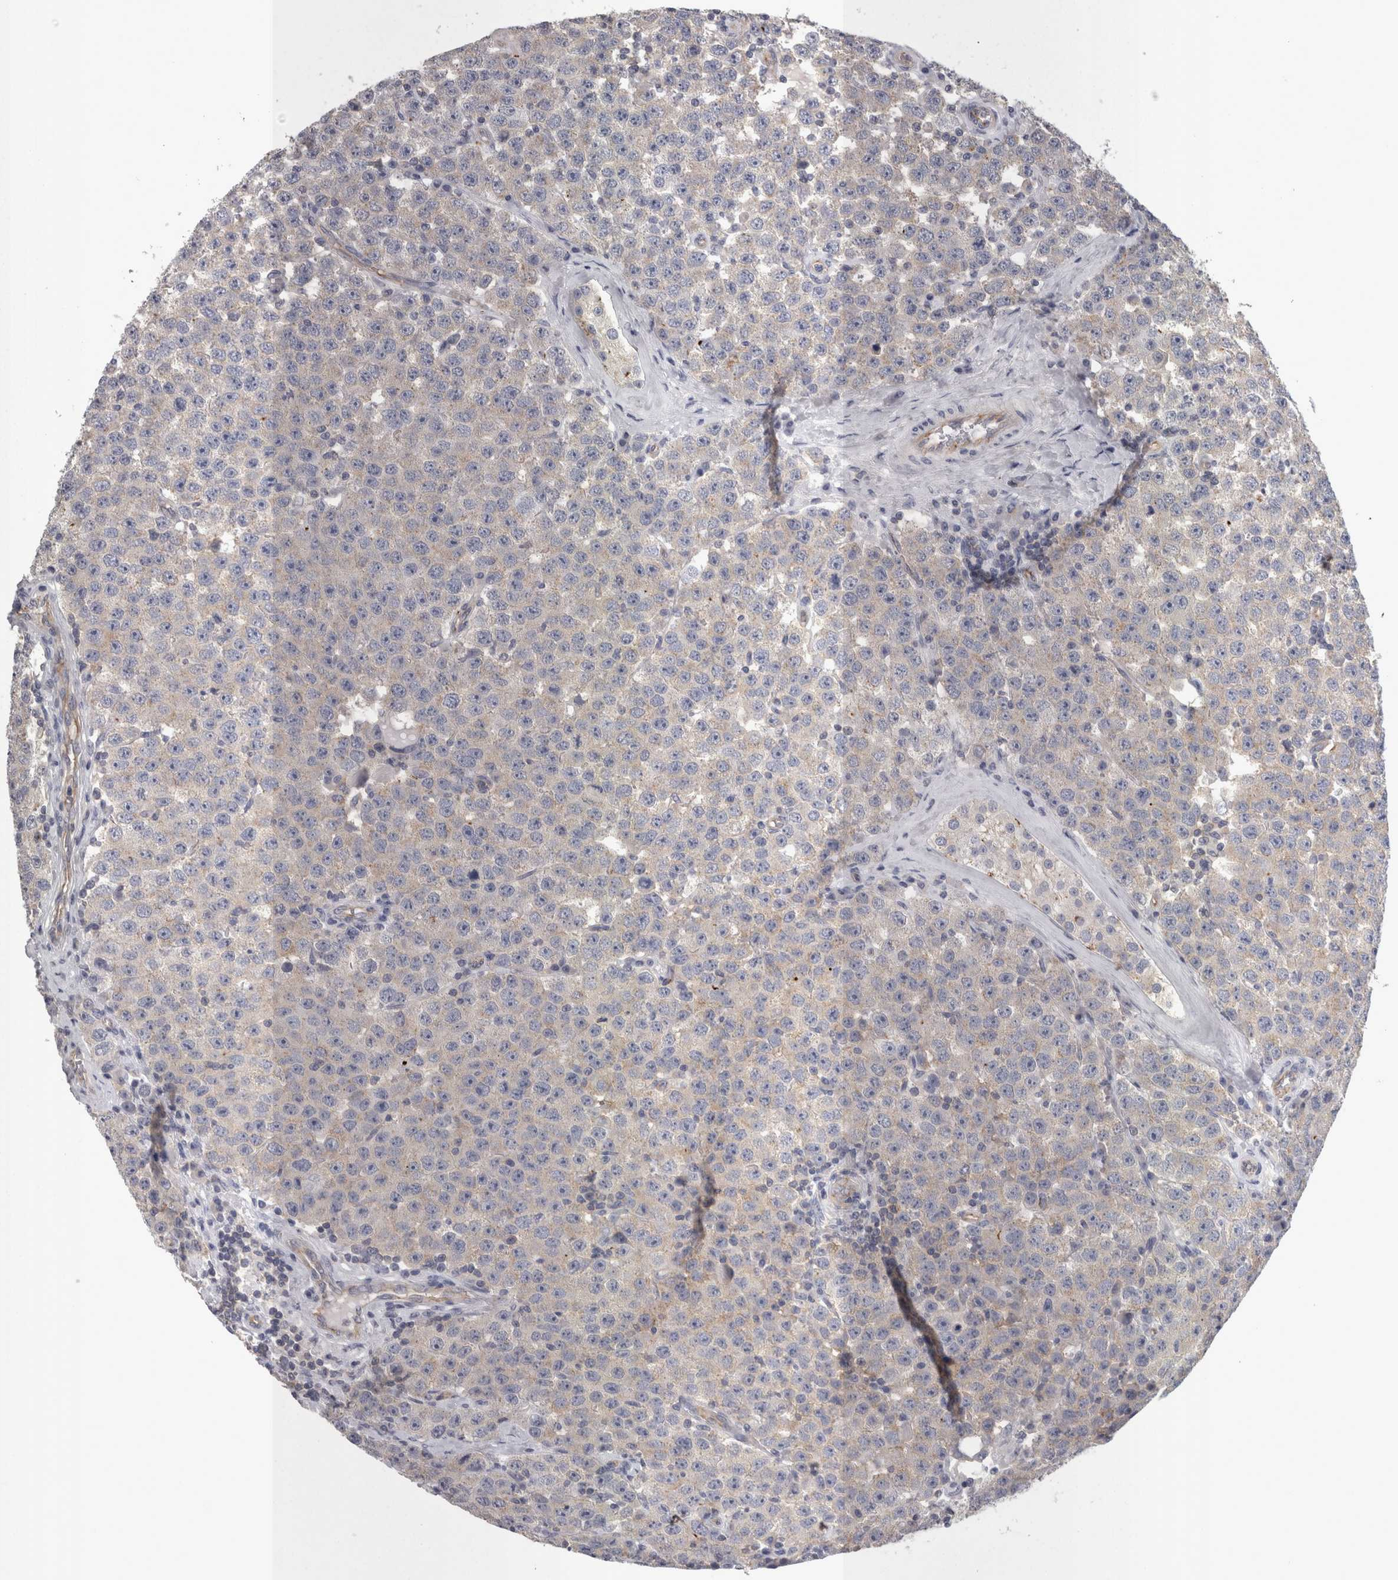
{"staining": {"intensity": "weak", "quantity": "<25%", "location": "cytoplasmic/membranous"}, "tissue": "testis cancer", "cell_type": "Tumor cells", "image_type": "cancer", "snomed": [{"axis": "morphology", "description": "Seminoma, NOS"}, {"axis": "topography", "description": "Testis"}], "caption": "IHC photomicrograph of neoplastic tissue: testis seminoma stained with DAB (3,3'-diaminobenzidine) displays no significant protein expression in tumor cells. (Immunohistochemistry, brightfield microscopy, high magnification).", "gene": "LYZL6", "patient": {"sex": "male", "age": 28}}